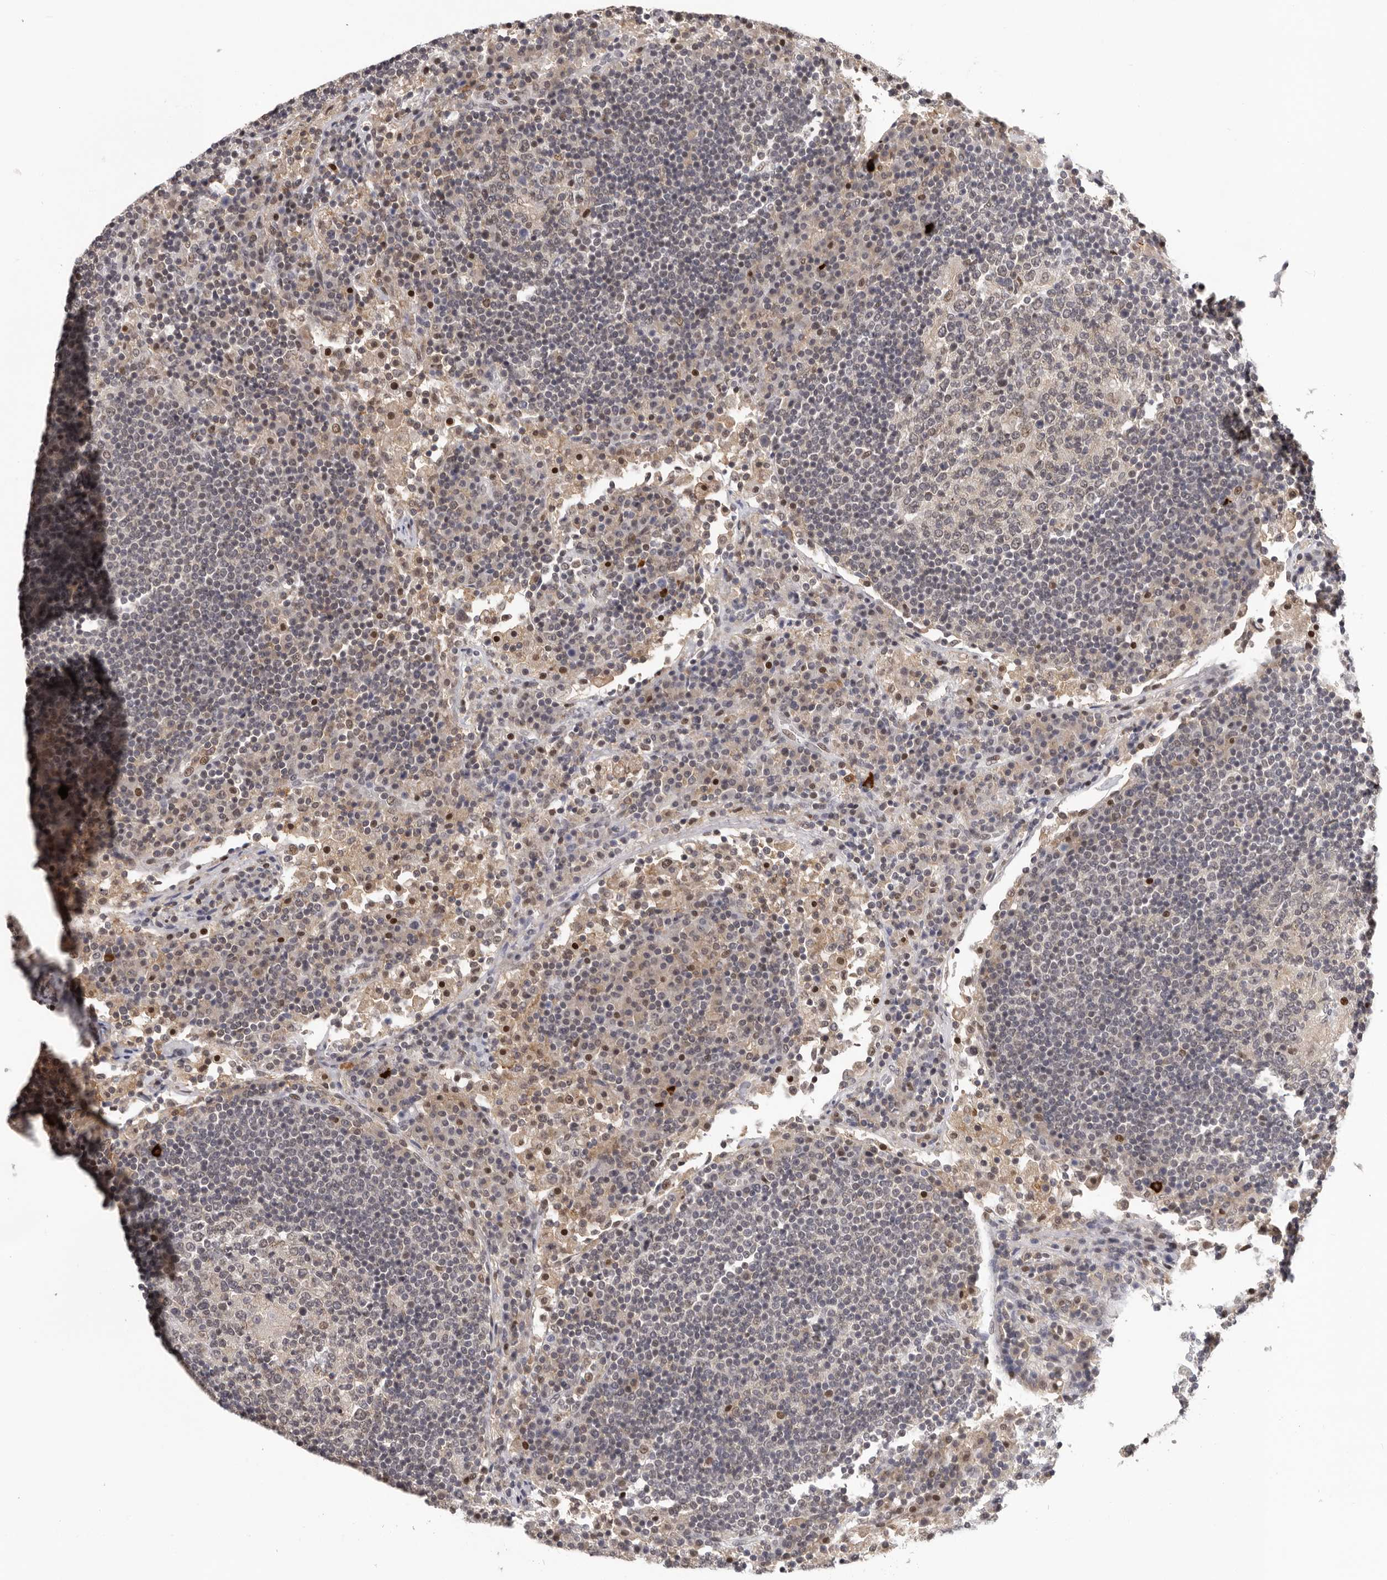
{"staining": {"intensity": "weak", "quantity": "<25%", "location": "nuclear"}, "tissue": "lymph node", "cell_type": "Germinal center cells", "image_type": "normal", "snomed": [{"axis": "morphology", "description": "Normal tissue, NOS"}, {"axis": "topography", "description": "Lymph node"}], "caption": "IHC micrograph of unremarkable lymph node: lymph node stained with DAB (3,3'-diaminobenzidine) exhibits no significant protein staining in germinal center cells.", "gene": "KIF2B", "patient": {"sex": "female", "age": 53}}